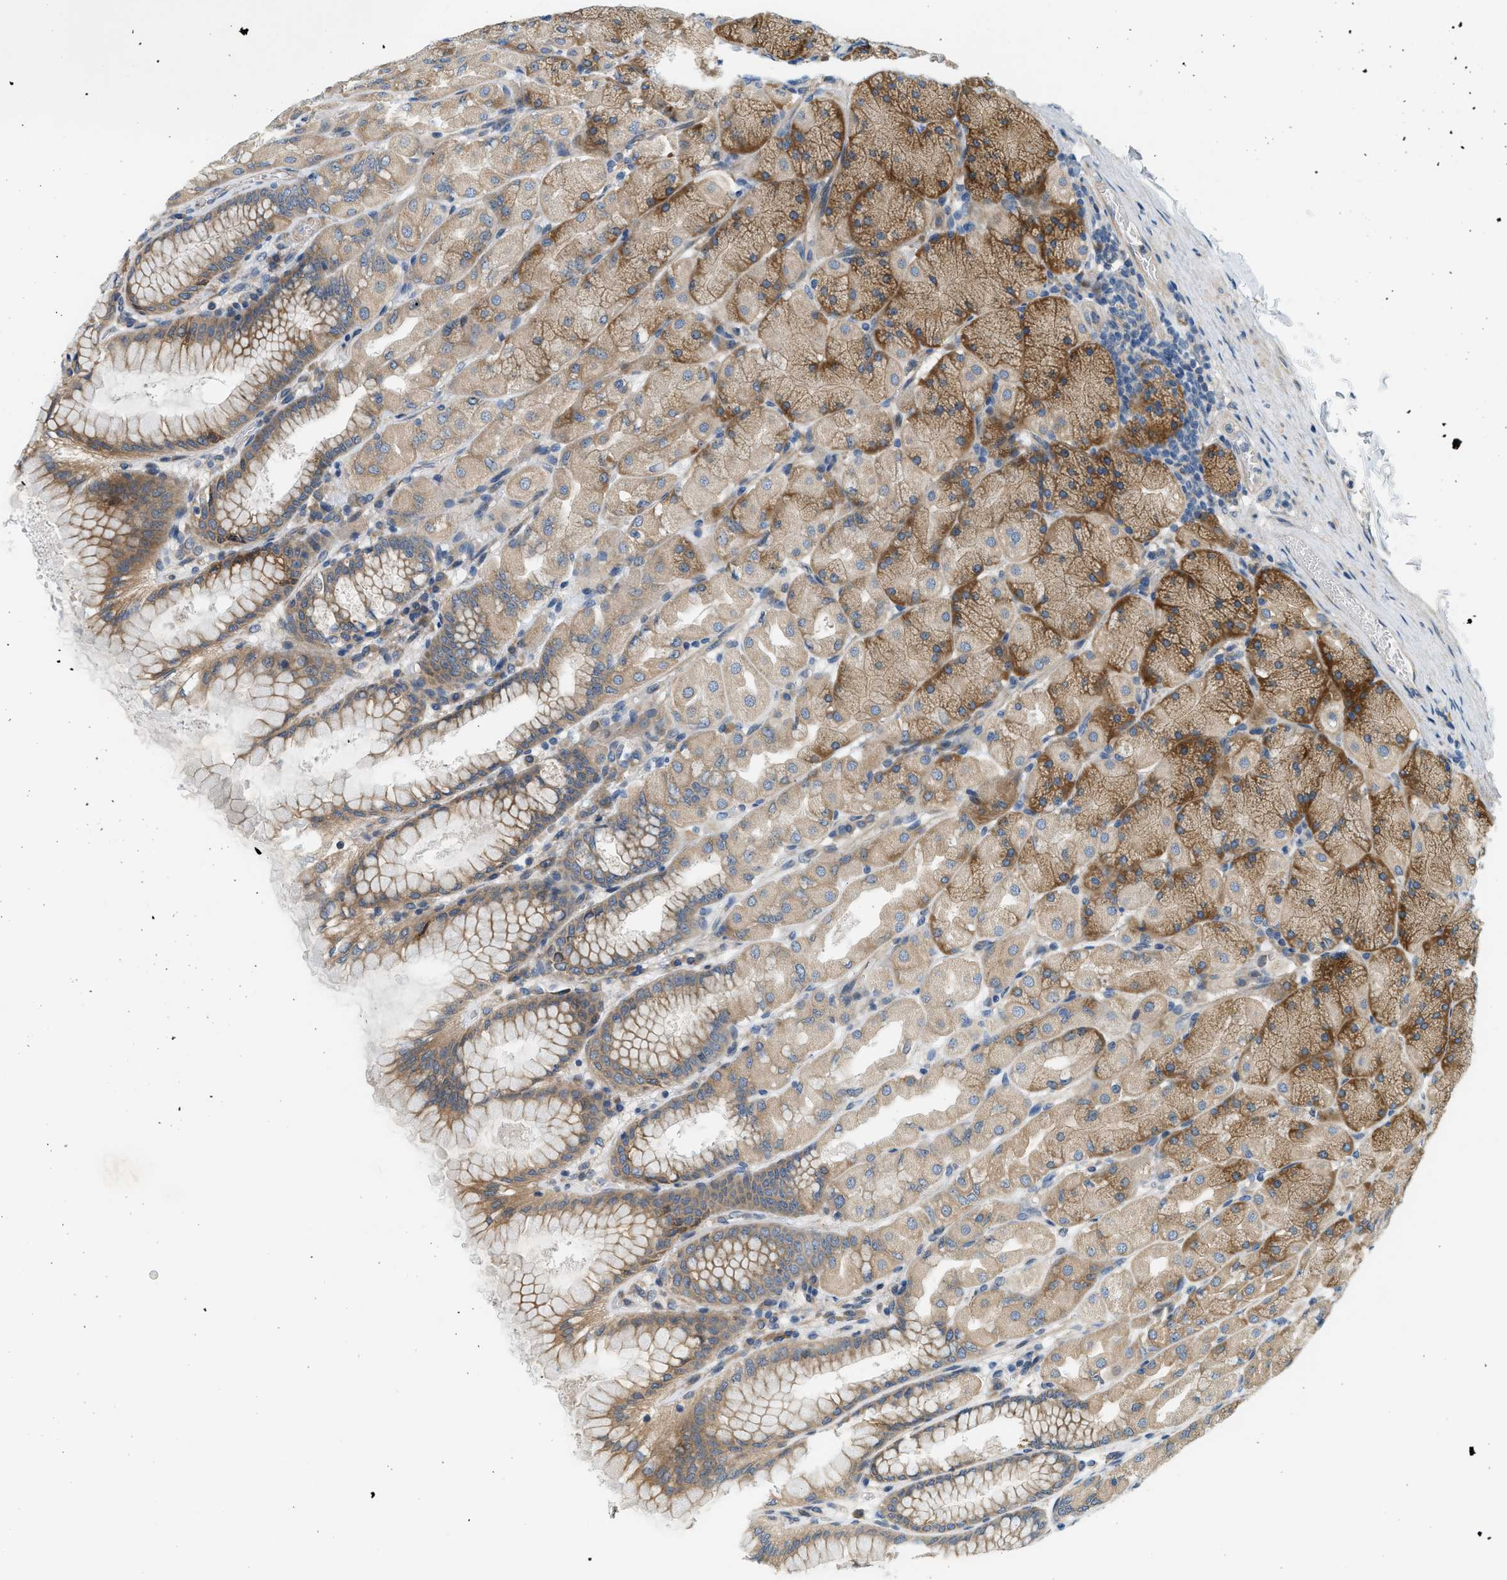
{"staining": {"intensity": "moderate", "quantity": ">75%", "location": "cytoplasmic/membranous"}, "tissue": "stomach", "cell_type": "Glandular cells", "image_type": "normal", "snomed": [{"axis": "morphology", "description": "Normal tissue, NOS"}, {"axis": "topography", "description": "Stomach, upper"}], "caption": "Immunohistochemical staining of normal human stomach shows medium levels of moderate cytoplasmic/membranous positivity in about >75% of glandular cells.", "gene": "KDELR2", "patient": {"sex": "female", "age": 56}}